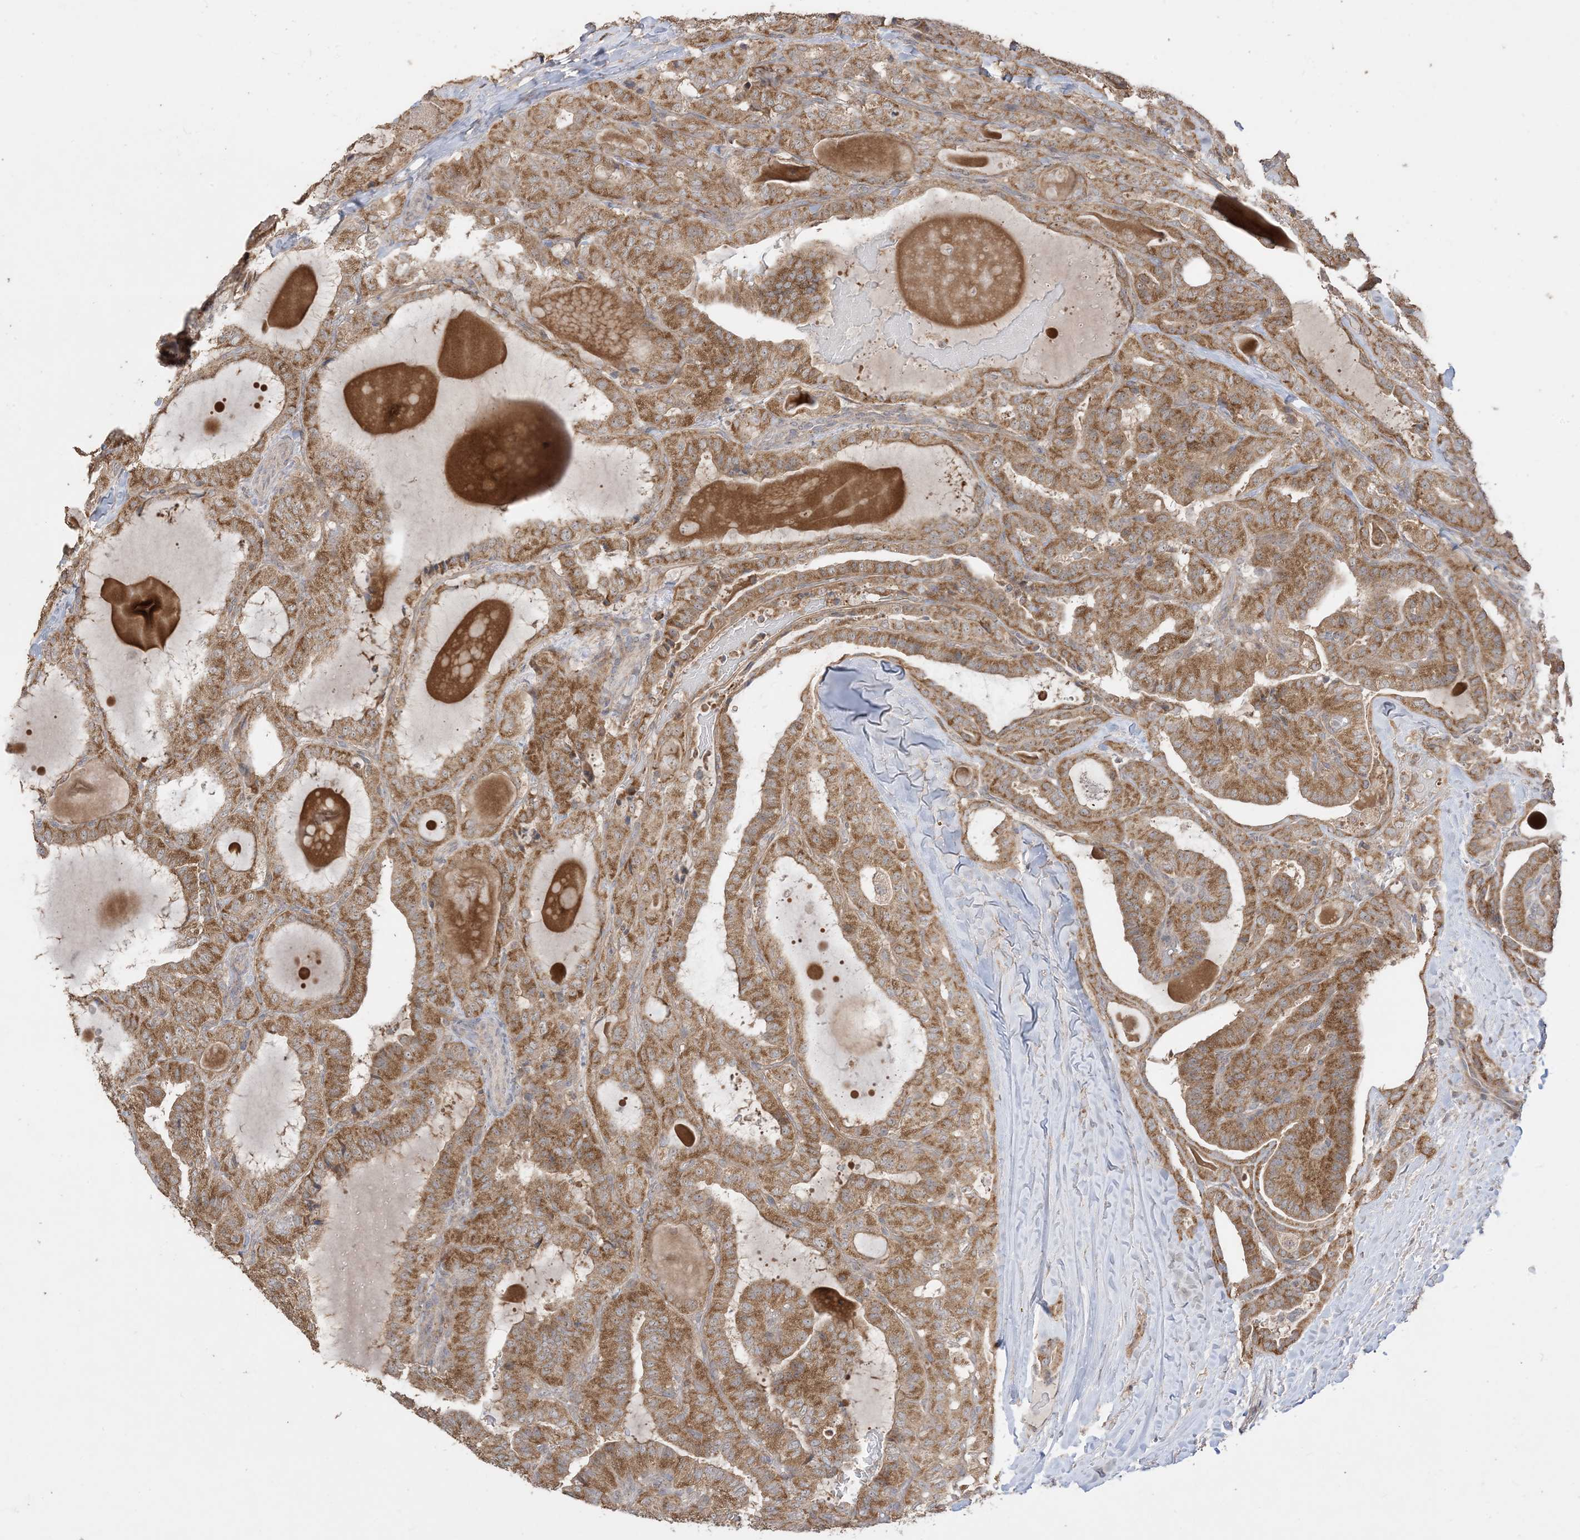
{"staining": {"intensity": "strong", "quantity": ">75%", "location": "cytoplasmic/membranous"}, "tissue": "thyroid cancer", "cell_type": "Tumor cells", "image_type": "cancer", "snomed": [{"axis": "morphology", "description": "Papillary adenocarcinoma, NOS"}, {"axis": "topography", "description": "Thyroid gland"}], "caption": "Protein analysis of thyroid cancer (papillary adenocarcinoma) tissue shows strong cytoplasmic/membranous expression in about >75% of tumor cells. The staining is performed using DAB brown chromogen to label protein expression. The nuclei are counter-stained blue using hematoxylin.", "gene": "SIRT3", "patient": {"sex": "male", "age": 77}}